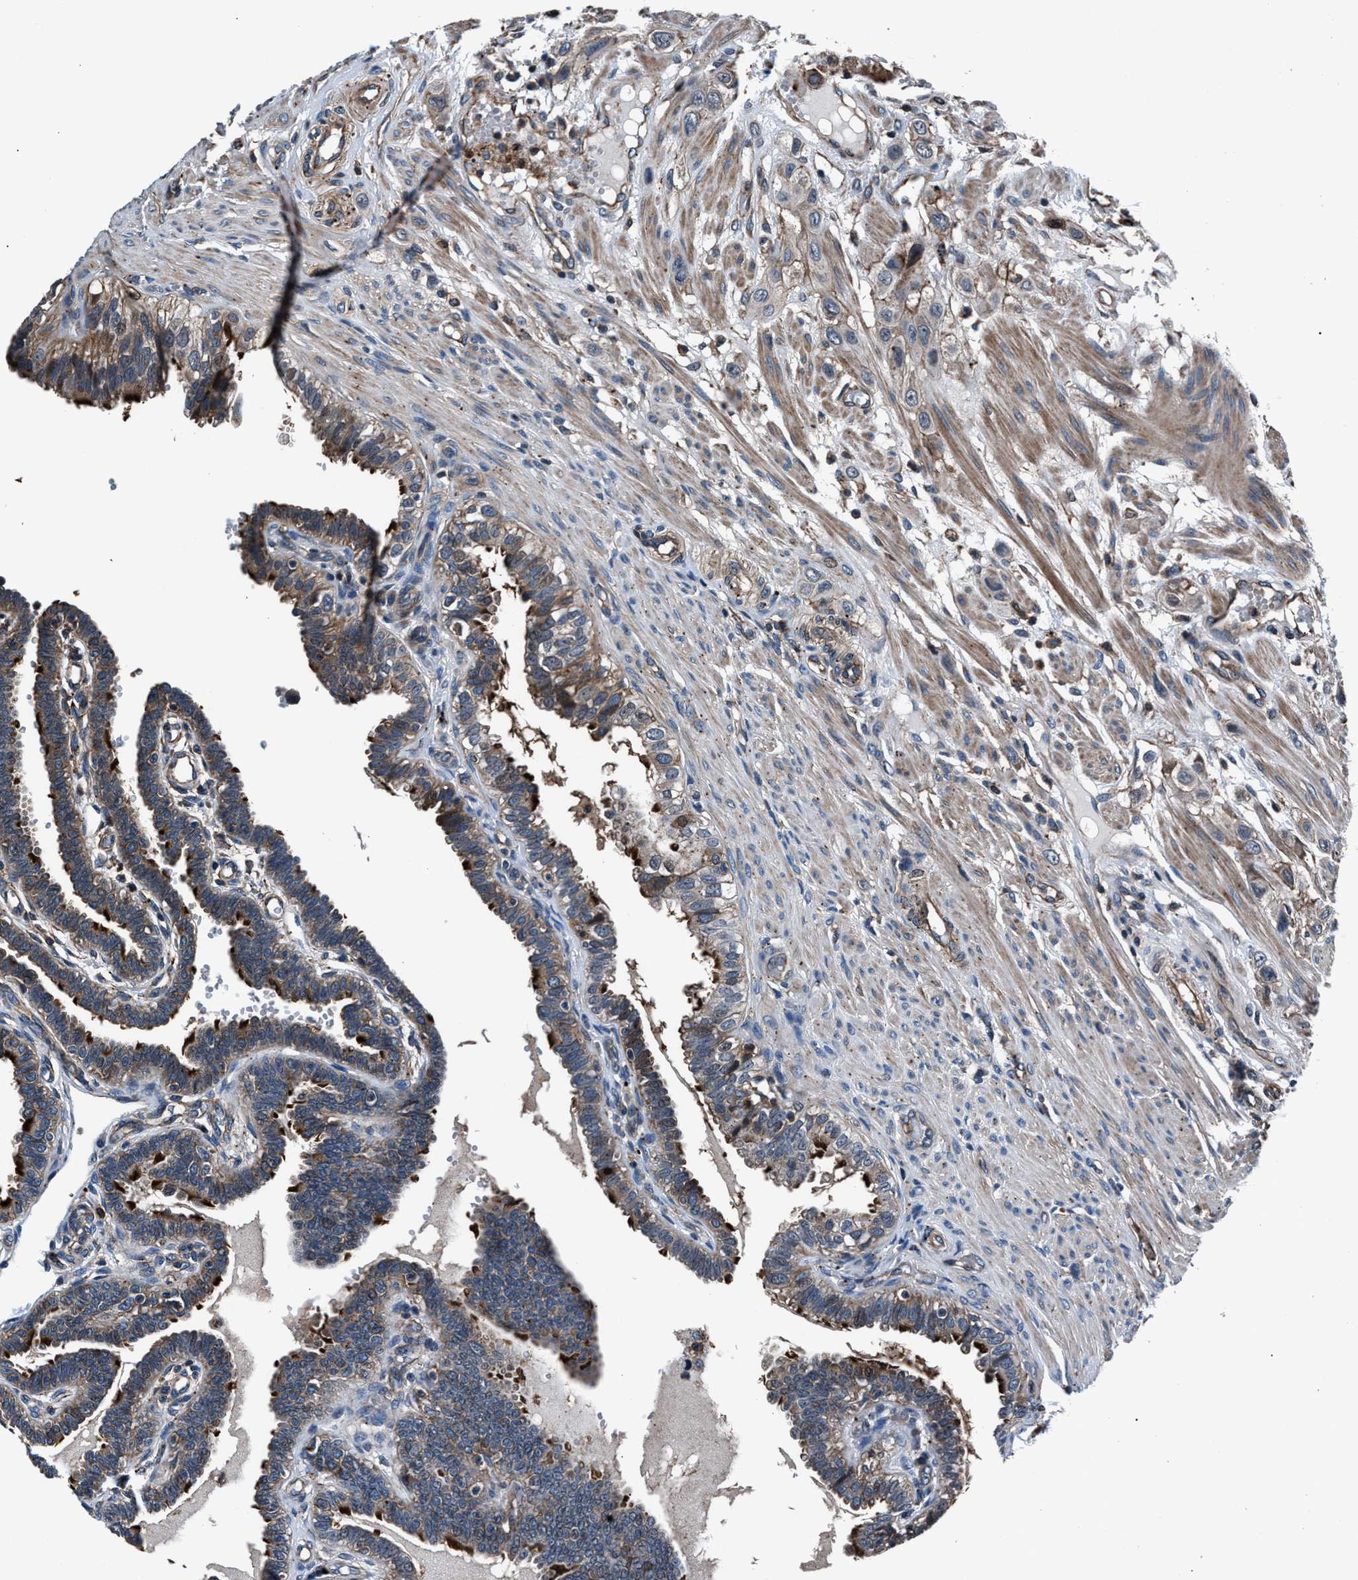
{"staining": {"intensity": "strong", "quantity": "<25%", "location": "cytoplasmic/membranous"}, "tissue": "fallopian tube", "cell_type": "Glandular cells", "image_type": "normal", "snomed": [{"axis": "morphology", "description": "Normal tissue, NOS"}, {"axis": "topography", "description": "Fallopian tube"}, {"axis": "topography", "description": "Placenta"}], "caption": "Protein expression analysis of normal fallopian tube displays strong cytoplasmic/membranous positivity in about <25% of glandular cells. Nuclei are stained in blue.", "gene": "MFSD11", "patient": {"sex": "female", "age": 34}}